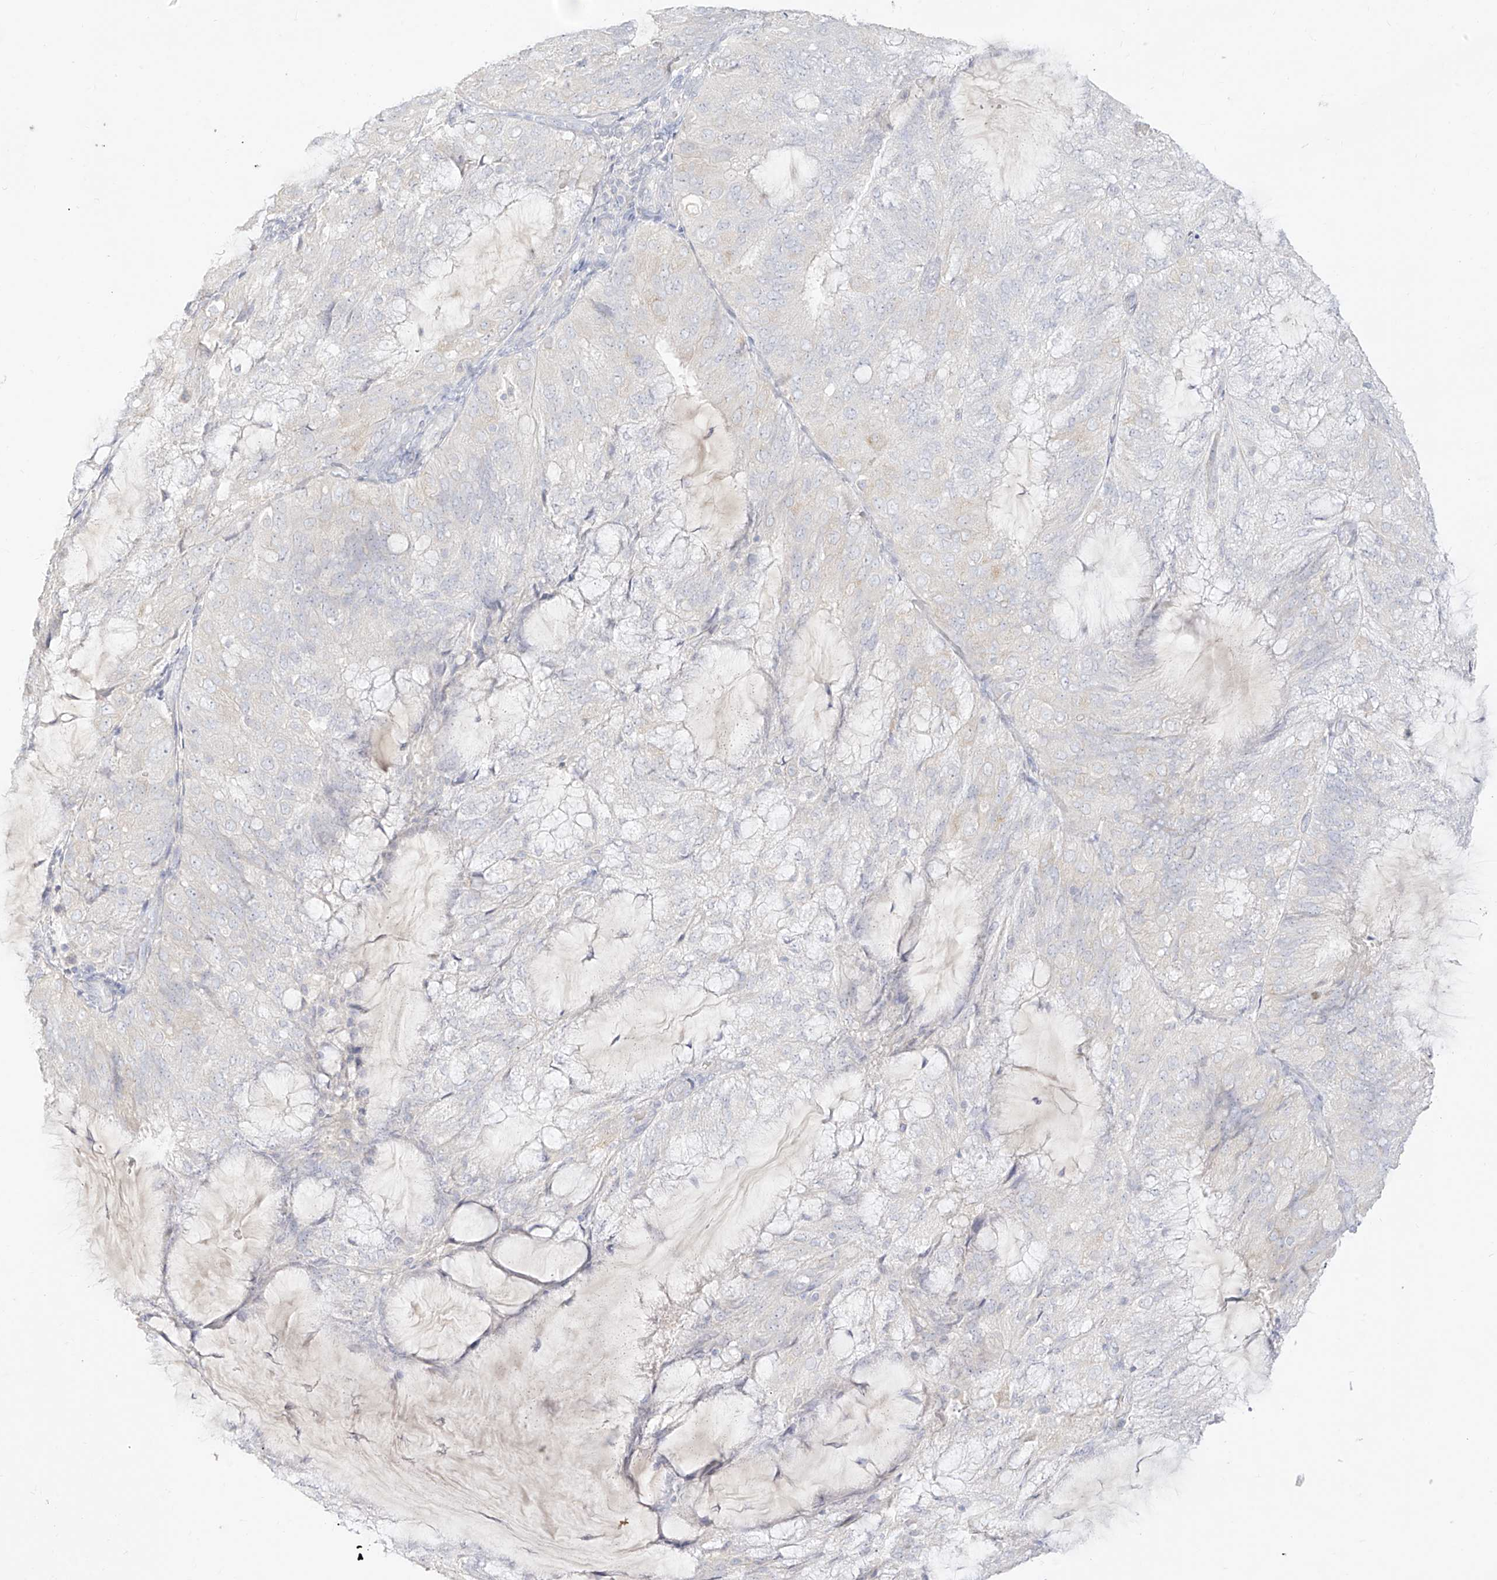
{"staining": {"intensity": "negative", "quantity": "none", "location": "none"}, "tissue": "endometrial cancer", "cell_type": "Tumor cells", "image_type": "cancer", "snomed": [{"axis": "morphology", "description": "Adenocarcinoma, NOS"}, {"axis": "topography", "description": "Endometrium"}], "caption": "Histopathology image shows no protein positivity in tumor cells of adenocarcinoma (endometrial) tissue.", "gene": "ARHGEF40", "patient": {"sex": "female", "age": 81}}